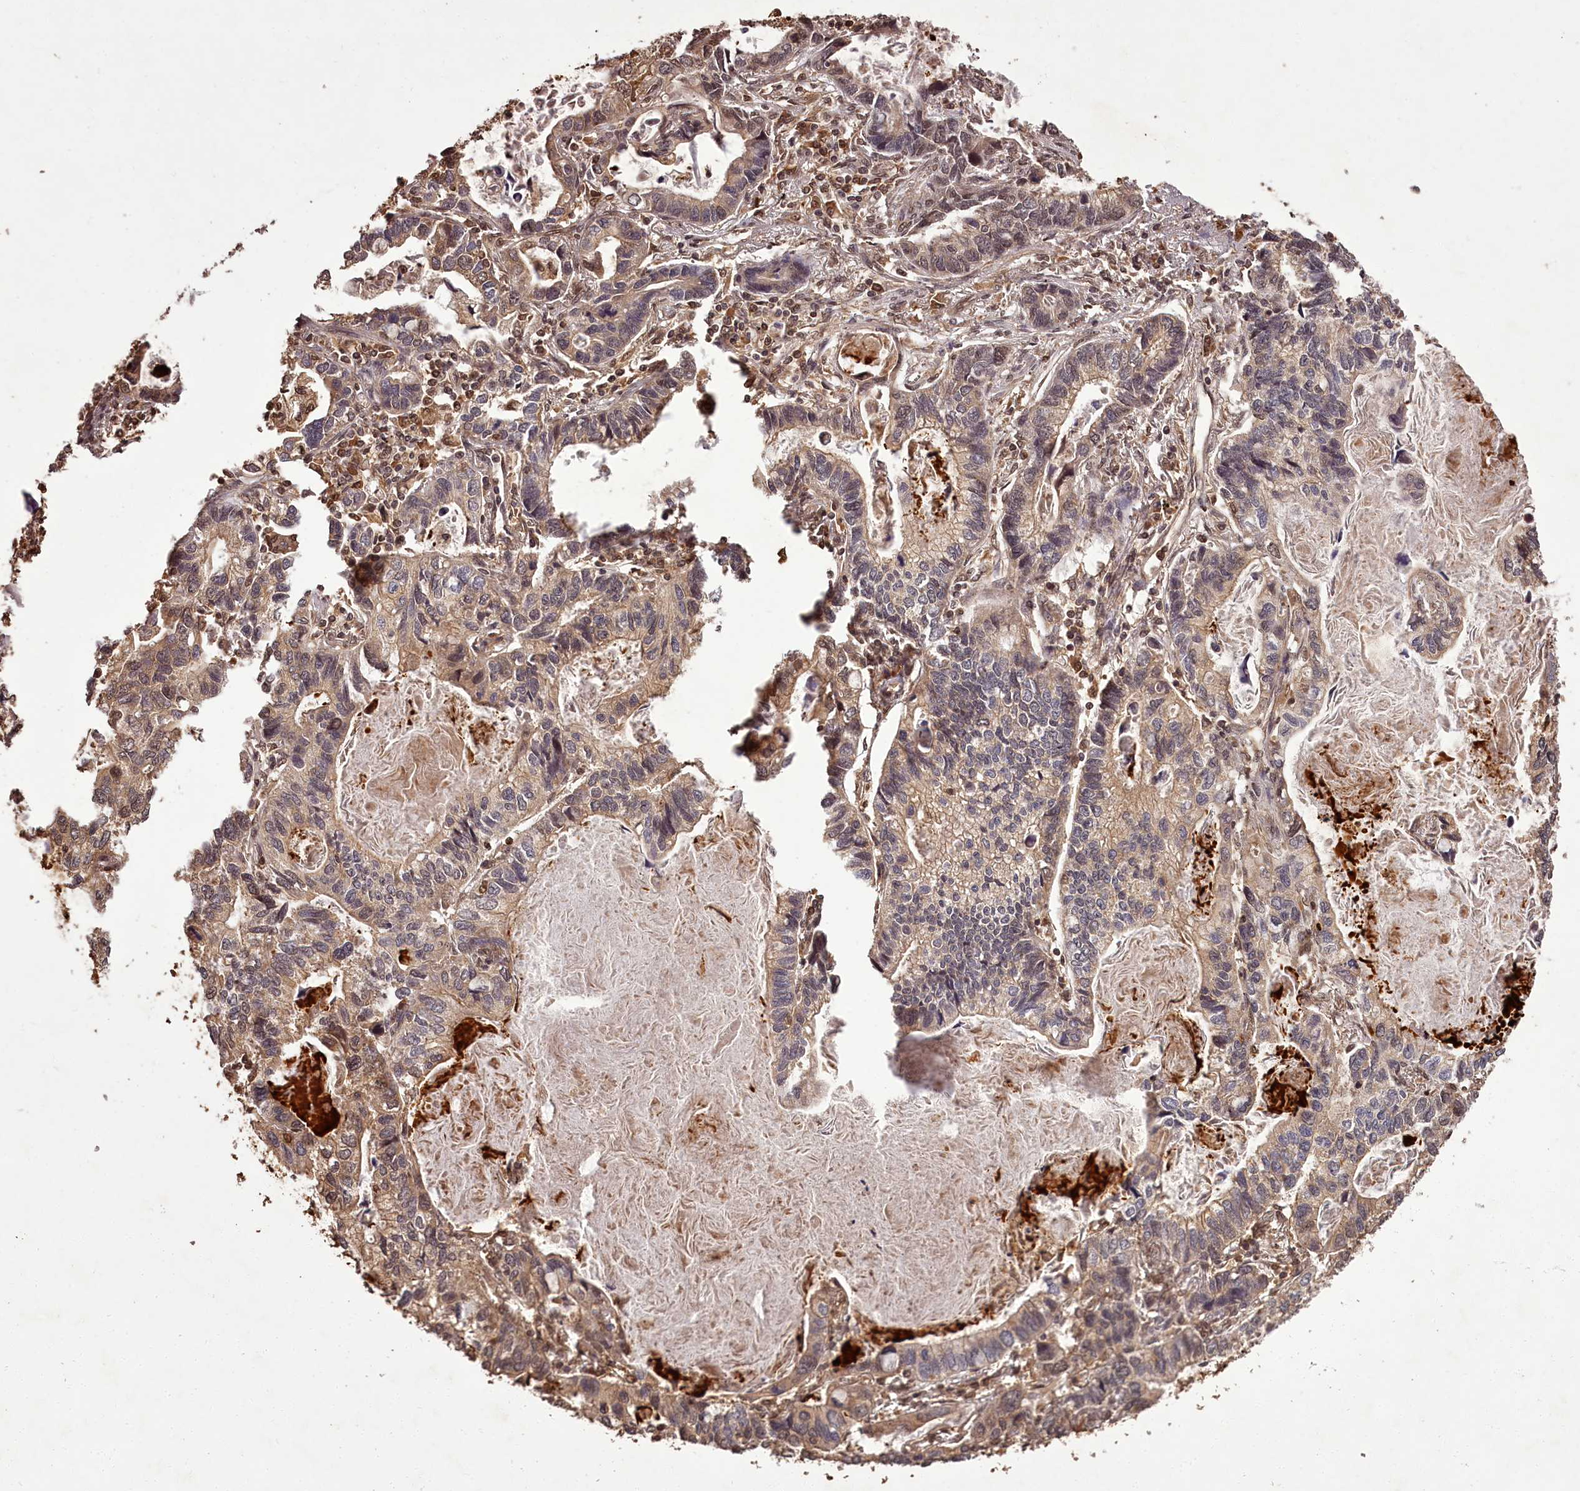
{"staining": {"intensity": "weak", "quantity": "25%-75%", "location": "cytoplasmic/membranous"}, "tissue": "lung cancer", "cell_type": "Tumor cells", "image_type": "cancer", "snomed": [{"axis": "morphology", "description": "Adenocarcinoma, NOS"}, {"axis": "topography", "description": "Lung"}], "caption": "This is an image of IHC staining of lung adenocarcinoma, which shows weak staining in the cytoplasmic/membranous of tumor cells.", "gene": "NPRL2", "patient": {"sex": "male", "age": 67}}